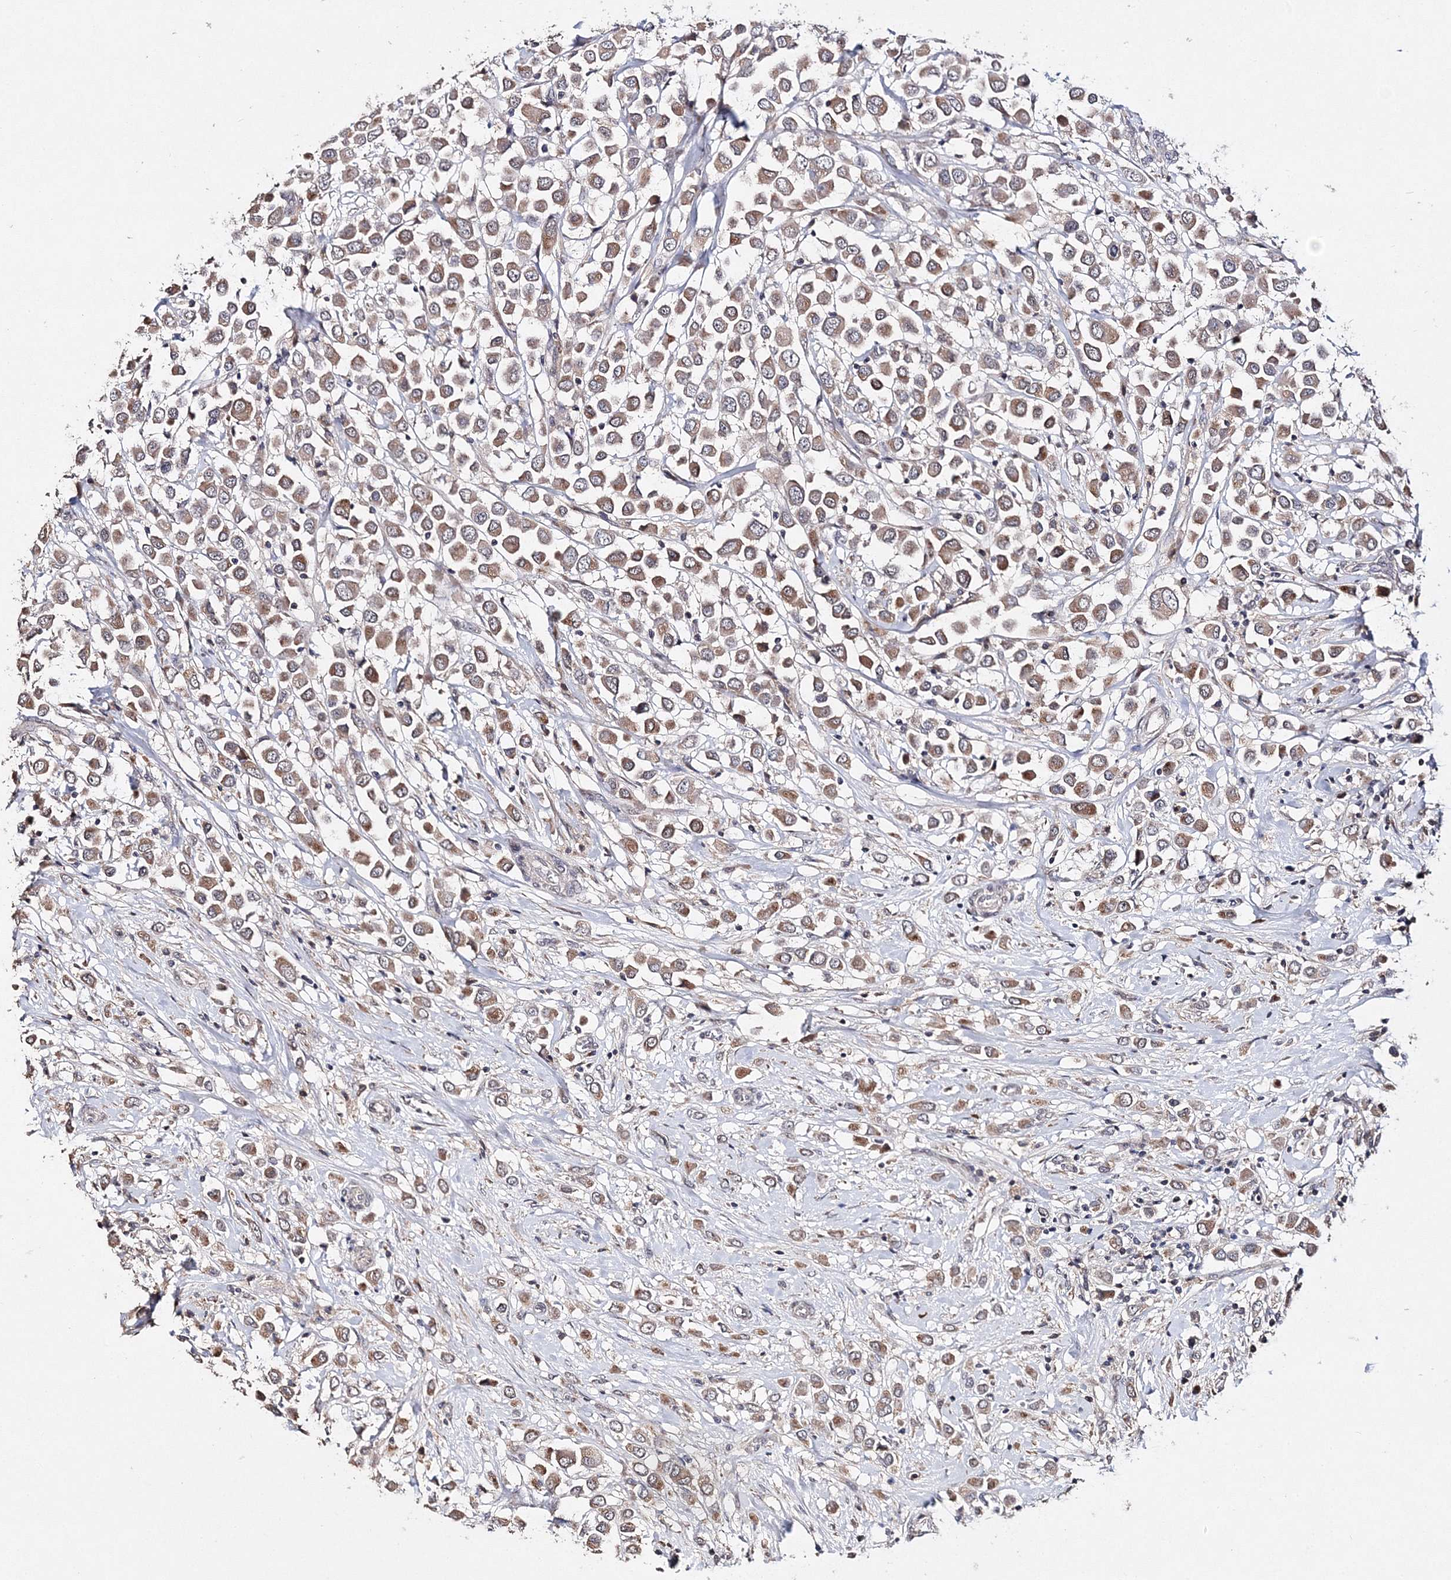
{"staining": {"intensity": "moderate", "quantity": ">75%", "location": "cytoplasmic/membranous"}, "tissue": "breast cancer", "cell_type": "Tumor cells", "image_type": "cancer", "snomed": [{"axis": "morphology", "description": "Duct carcinoma"}, {"axis": "topography", "description": "Breast"}], "caption": "Immunohistochemical staining of human intraductal carcinoma (breast) demonstrates moderate cytoplasmic/membranous protein expression in approximately >75% of tumor cells.", "gene": "GJB5", "patient": {"sex": "female", "age": 61}}